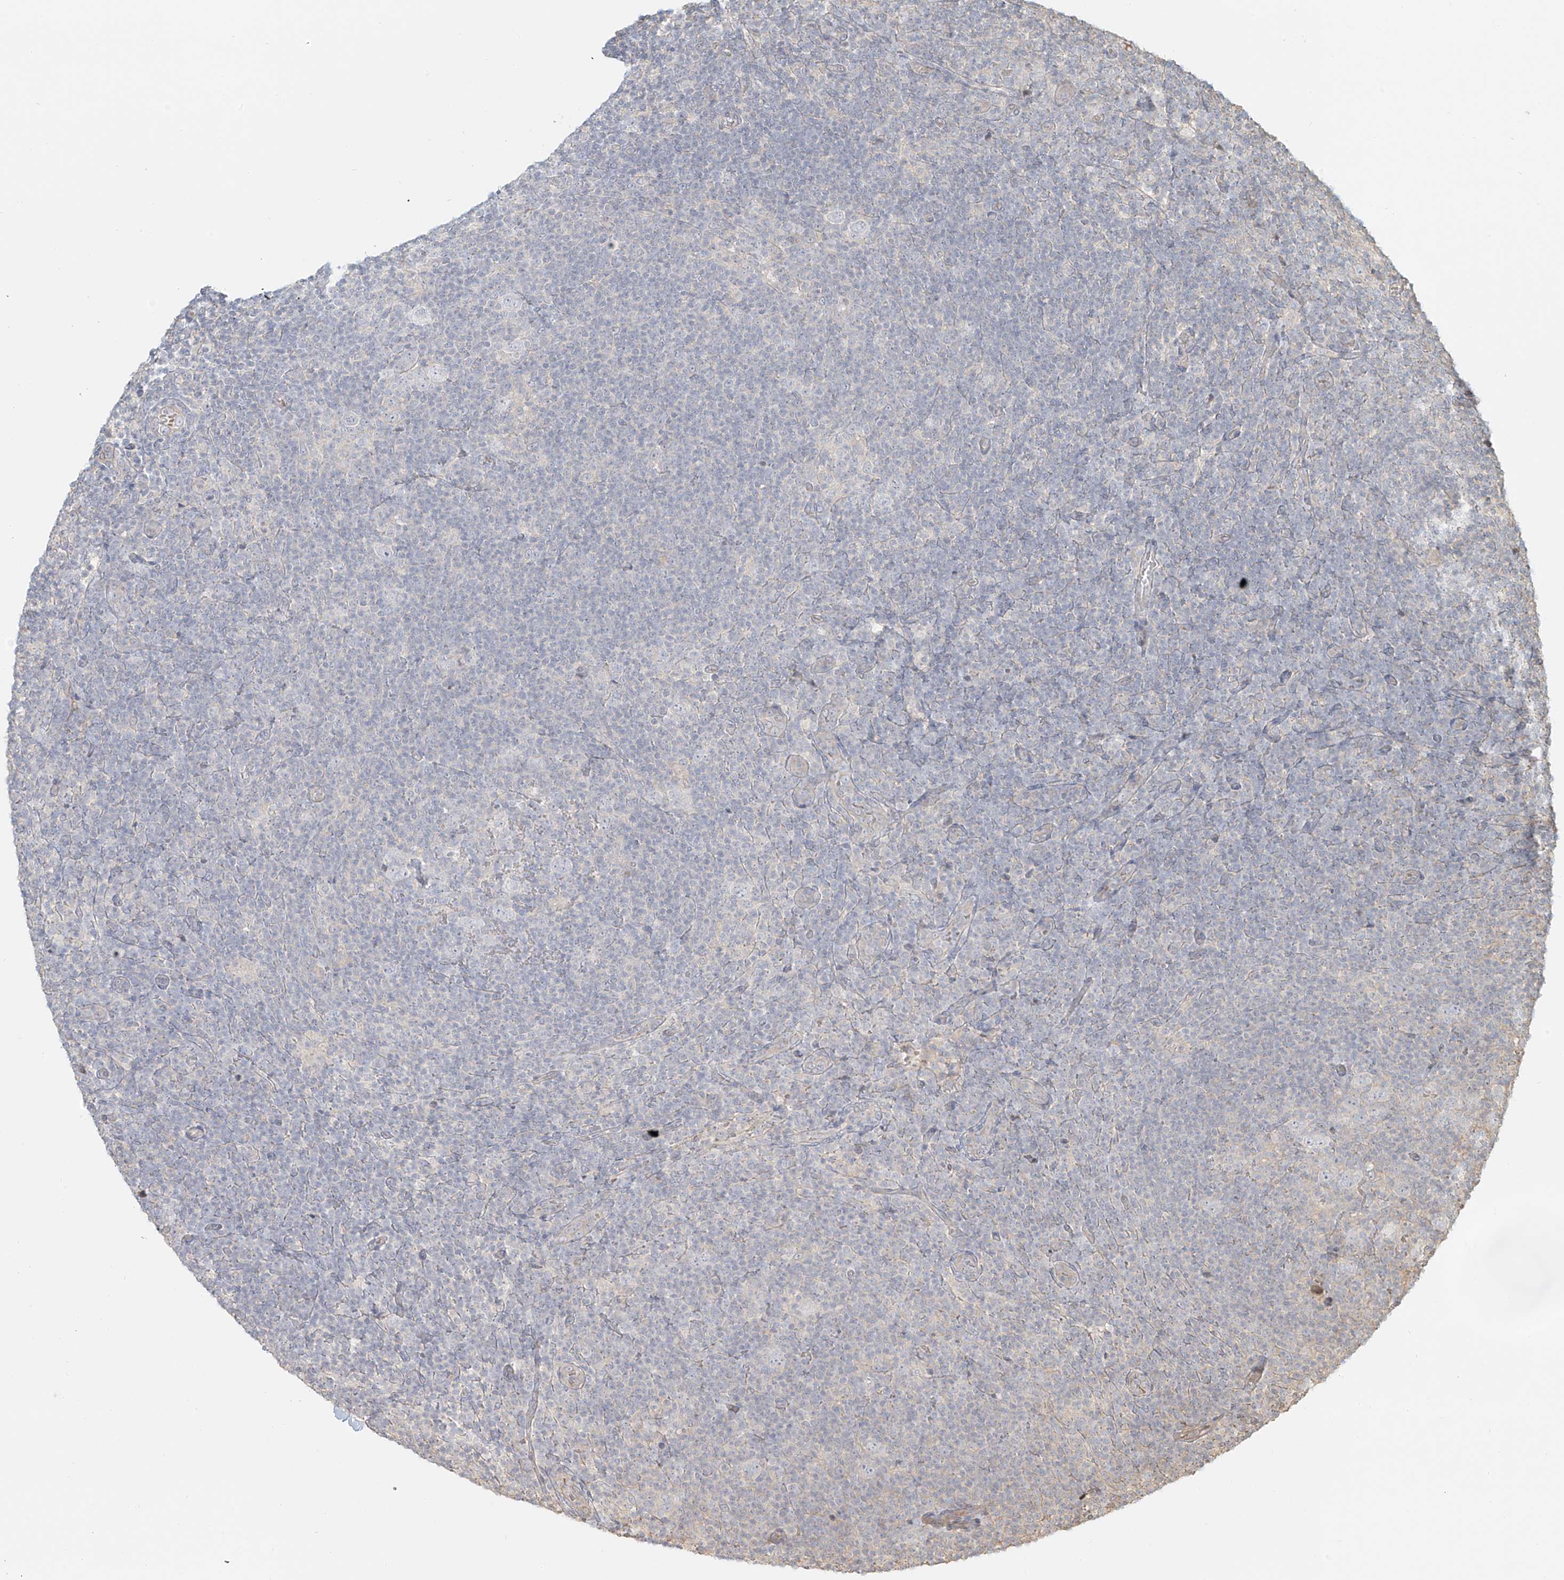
{"staining": {"intensity": "negative", "quantity": "none", "location": "none"}, "tissue": "lymphoma", "cell_type": "Tumor cells", "image_type": "cancer", "snomed": [{"axis": "morphology", "description": "Hodgkin's disease, NOS"}, {"axis": "topography", "description": "Lymph node"}], "caption": "Tumor cells show no significant protein staining in Hodgkin's disease.", "gene": "UPK1B", "patient": {"sex": "female", "age": 57}}